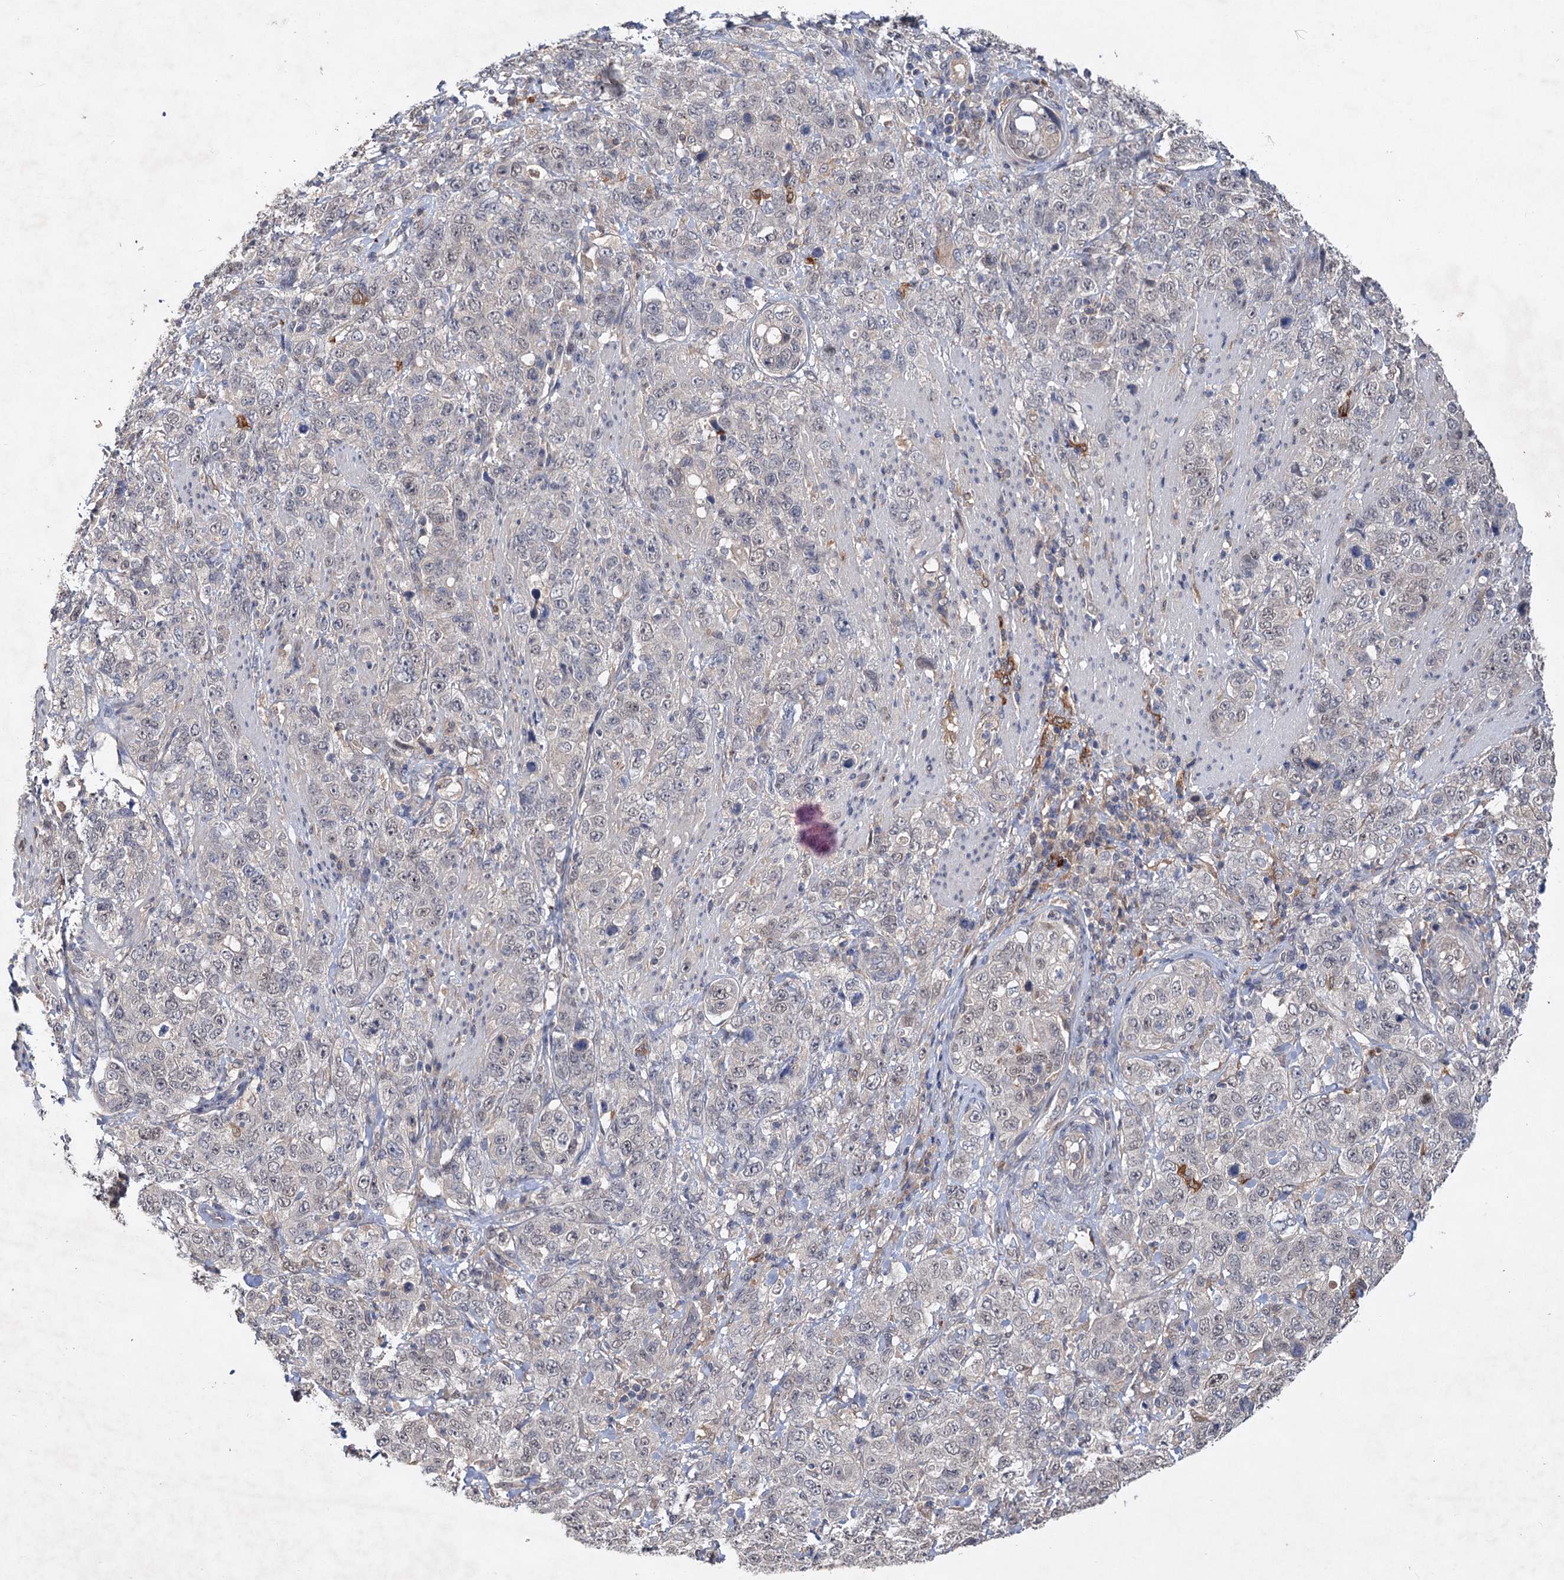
{"staining": {"intensity": "negative", "quantity": "none", "location": "none"}, "tissue": "stomach cancer", "cell_type": "Tumor cells", "image_type": "cancer", "snomed": [{"axis": "morphology", "description": "Adenocarcinoma, NOS"}, {"axis": "topography", "description": "Stomach"}], "caption": "A micrograph of human adenocarcinoma (stomach) is negative for staining in tumor cells.", "gene": "NUDCD2", "patient": {"sex": "male", "age": 48}}